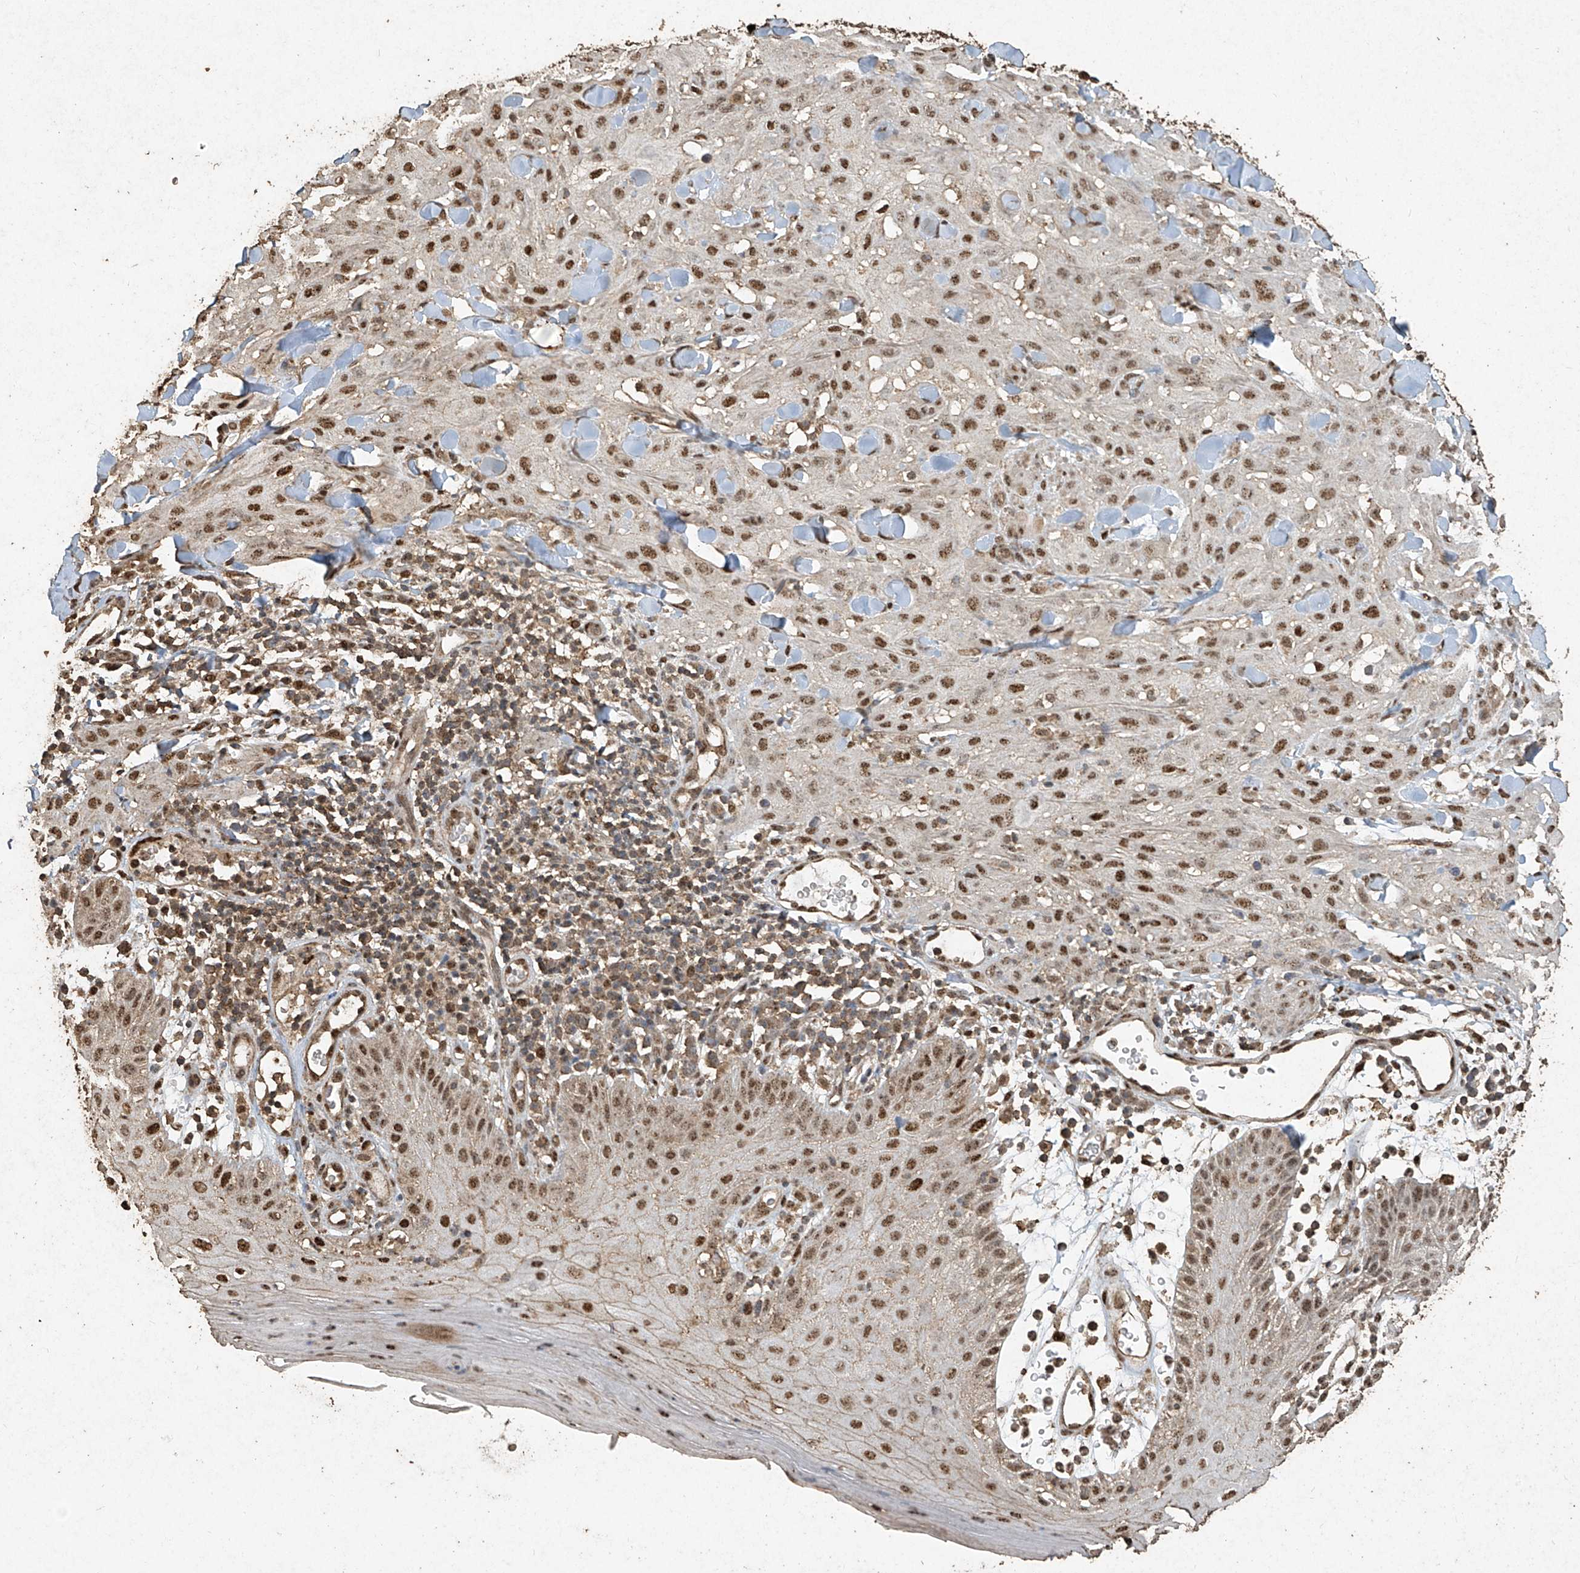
{"staining": {"intensity": "moderate", "quantity": ">75%", "location": "nuclear"}, "tissue": "skin cancer", "cell_type": "Tumor cells", "image_type": "cancer", "snomed": [{"axis": "morphology", "description": "Squamous cell carcinoma, NOS"}, {"axis": "topography", "description": "Skin"}], "caption": "Squamous cell carcinoma (skin) tissue shows moderate nuclear expression in about >75% of tumor cells, visualized by immunohistochemistry. (DAB (3,3'-diaminobenzidine) IHC with brightfield microscopy, high magnification).", "gene": "ERBB3", "patient": {"sex": "male", "age": 24}}